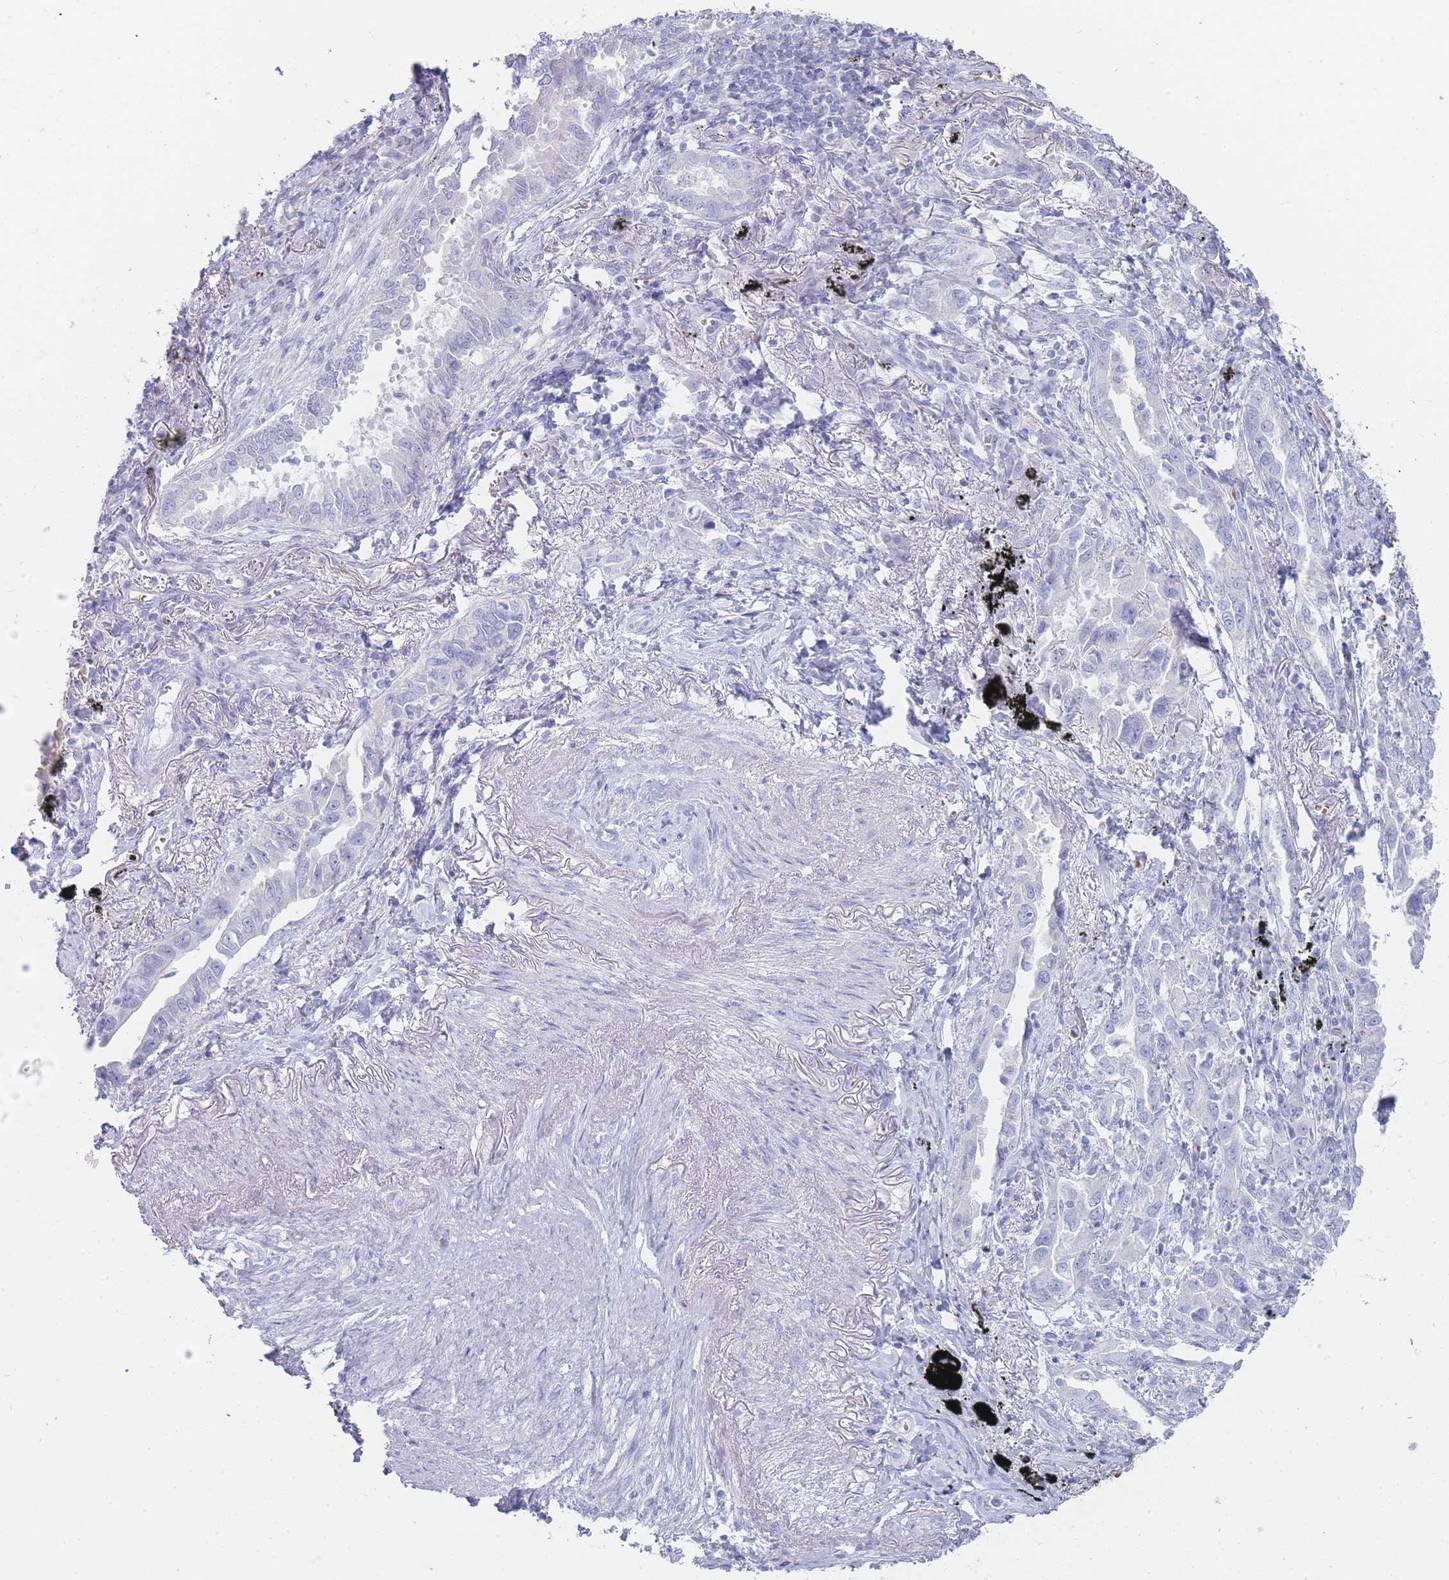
{"staining": {"intensity": "negative", "quantity": "none", "location": "none"}, "tissue": "lung cancer", "cell_type": "Tumor cells", "image_type": "cancer", "snomed": [{"axis": "morphology", "description": "Adenocarcinoma, NOS"}, {"axis": "topography", "description": "Lung"}], "caption": "This histopathology image is of adenocarcinoma (lung) stained with immunohistochemistry (IHC) to label a protein in brown with the nuclei are counter-stained blue. There is no positivity in tumor cells.", "gene": "HBG2", "patient": {"sex": "male", "age": 67}}